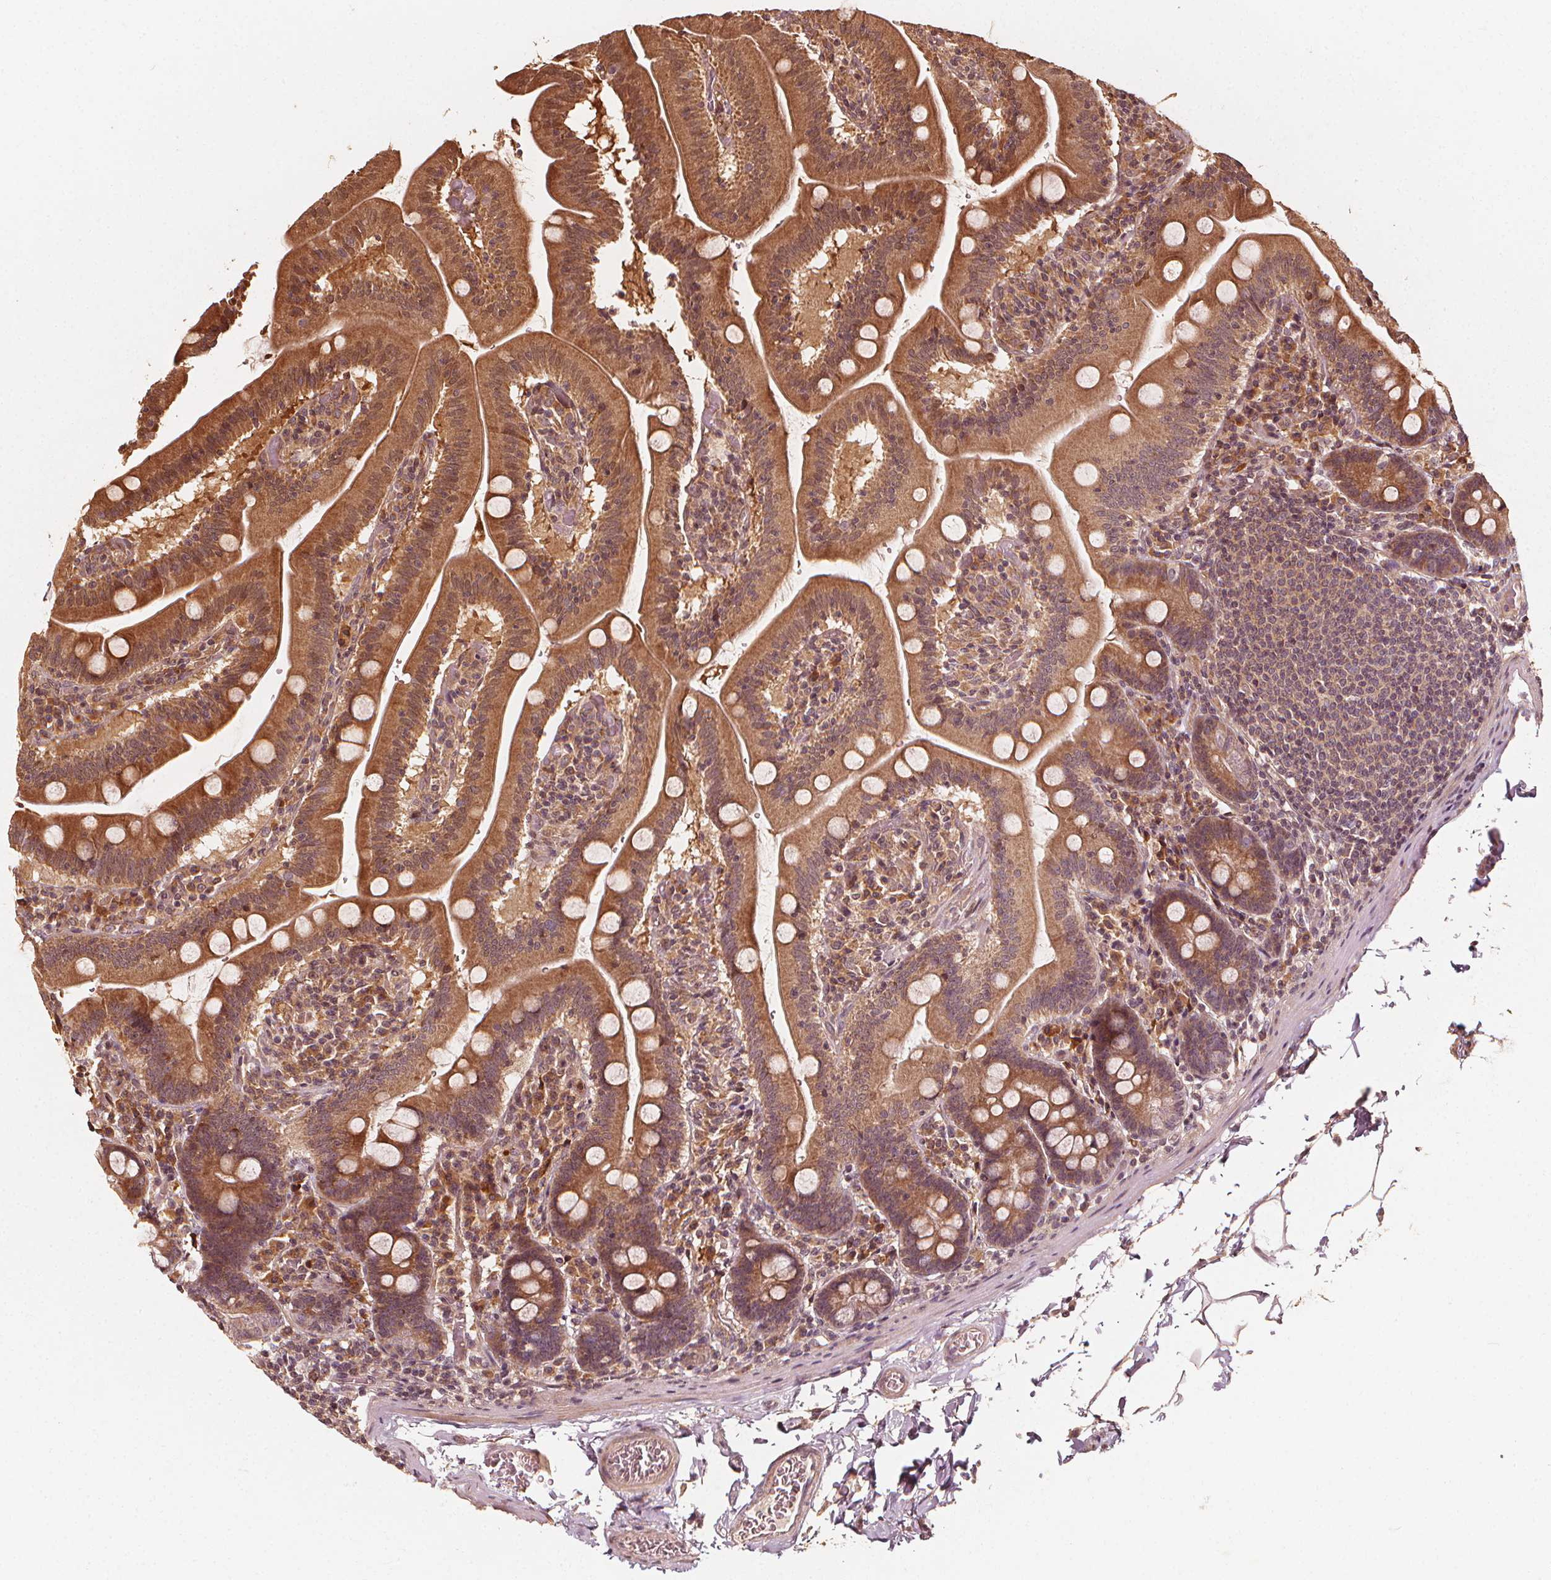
{"staining": {"intensity": "moderate", "quantity": ">75%", "location": "cytoplasmic/membranous,nuclear"}, "tissue": "small intestine", "cell_type": "Glandular cells", "image_type": "normal", "snomed": [{"axis": "morphology", "description": "Normal tissue, NOS"}, {"axis": "topography", "description": "Small intestine"}], "caption": "Human small intestine stained for a protein (brown) reveals moderate cytoplasmic/membranous,nuclear positive staining in about >75% of glandular cells.", "gene": "NPC1", "patient": {"sex": "male", "age": 37}}